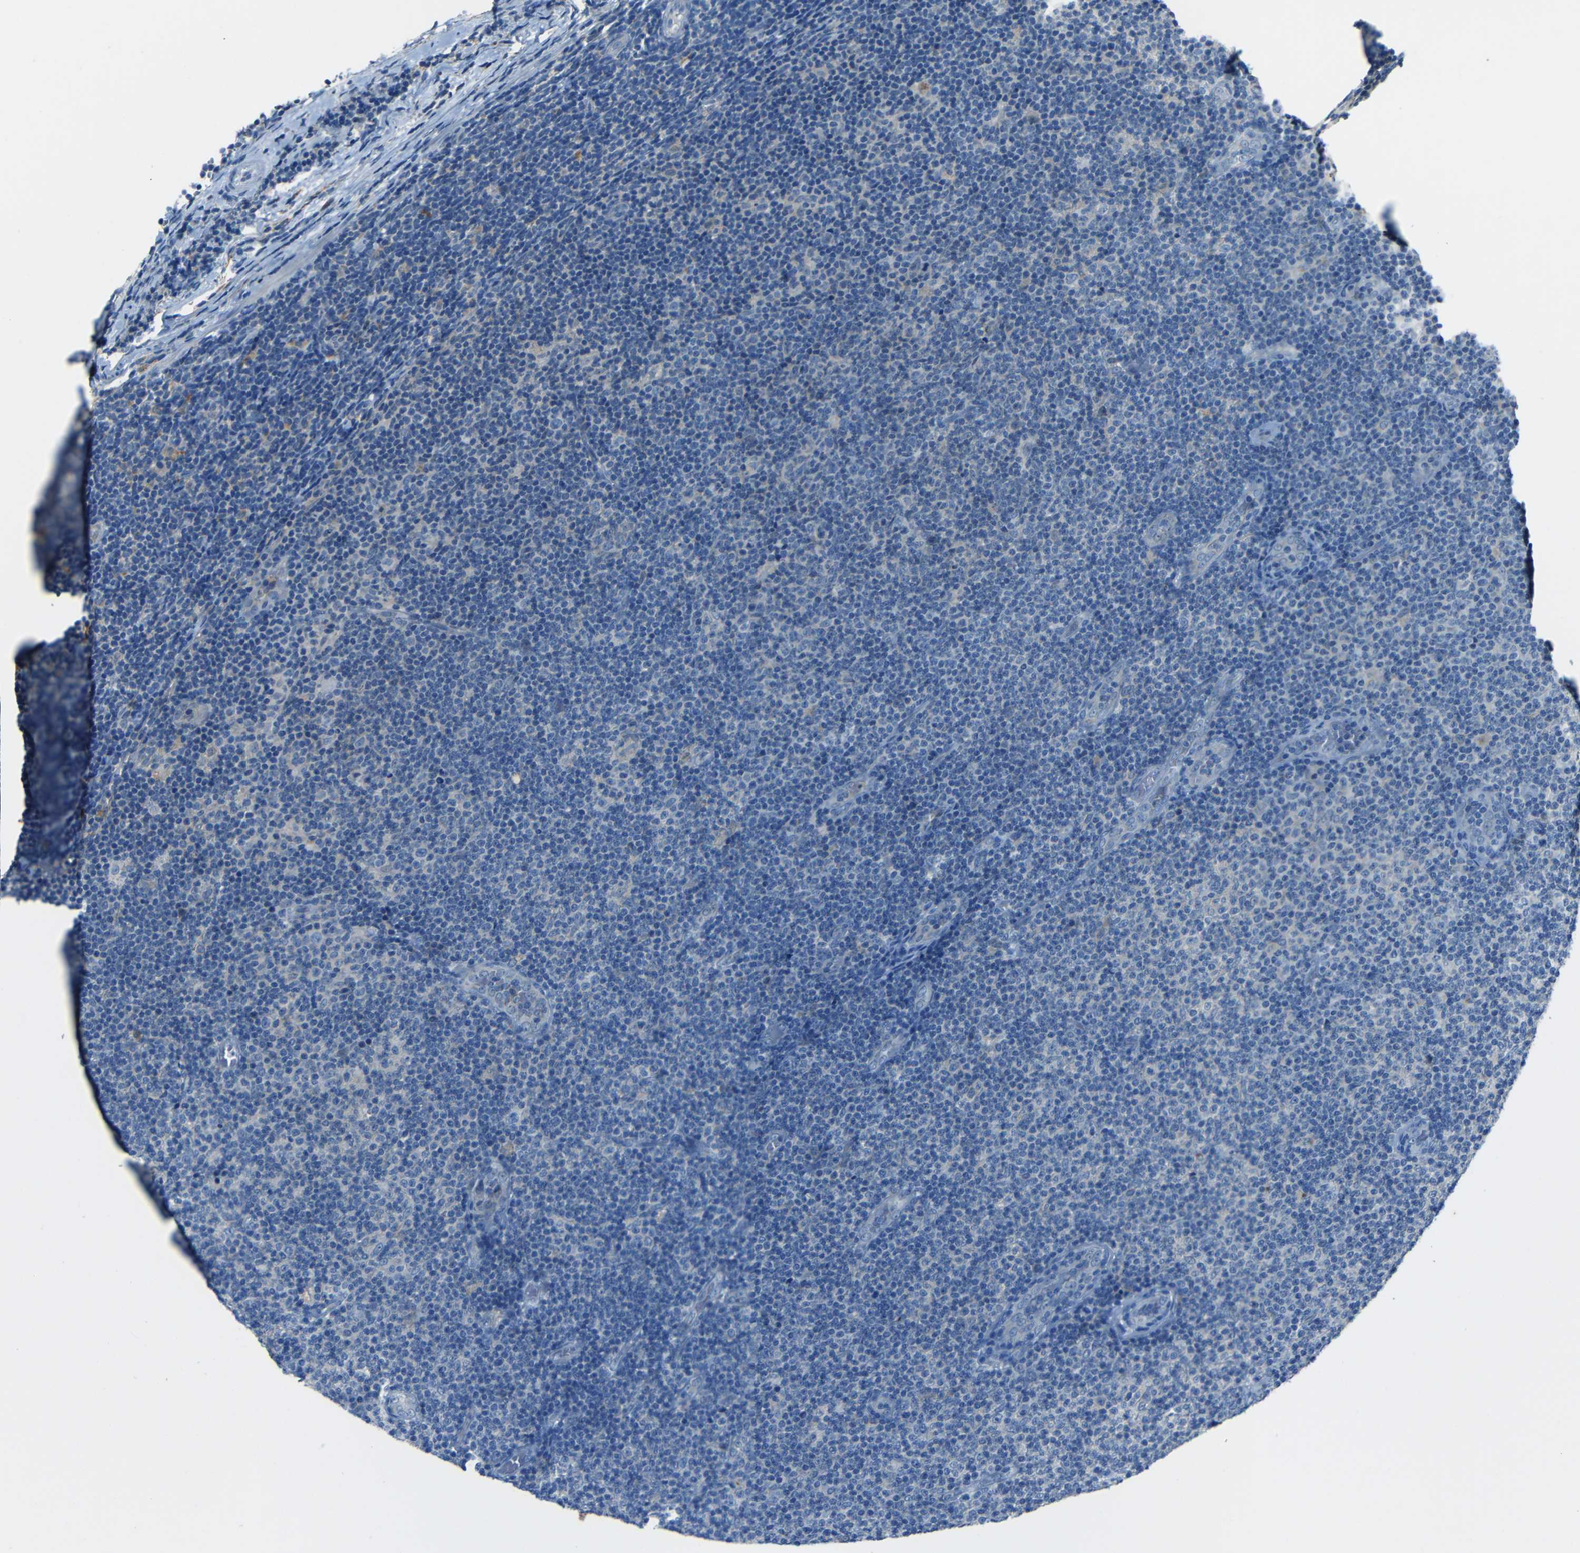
{"staining": {"intensity": "negative", "quantity": "none", "location": "none"}, "tissue": "lymphoma", "cell_type": "Tumor cells", "image_type": "cancer", "snomed": [{"axis": "morphology", "description": "Malignant lymphoma, non-Hodgkin's type, Low grade"}, {"axis": "topography", "description": "Lymph node"}], "caption": "Malignant lymphoma, non-Hodgkin's type (low-grade) was stained to show a protein in brown. There is no significant positivity in tumor cells.", "gene": "DNAJC5", "patient": {"sex": "male", "age": 83}}